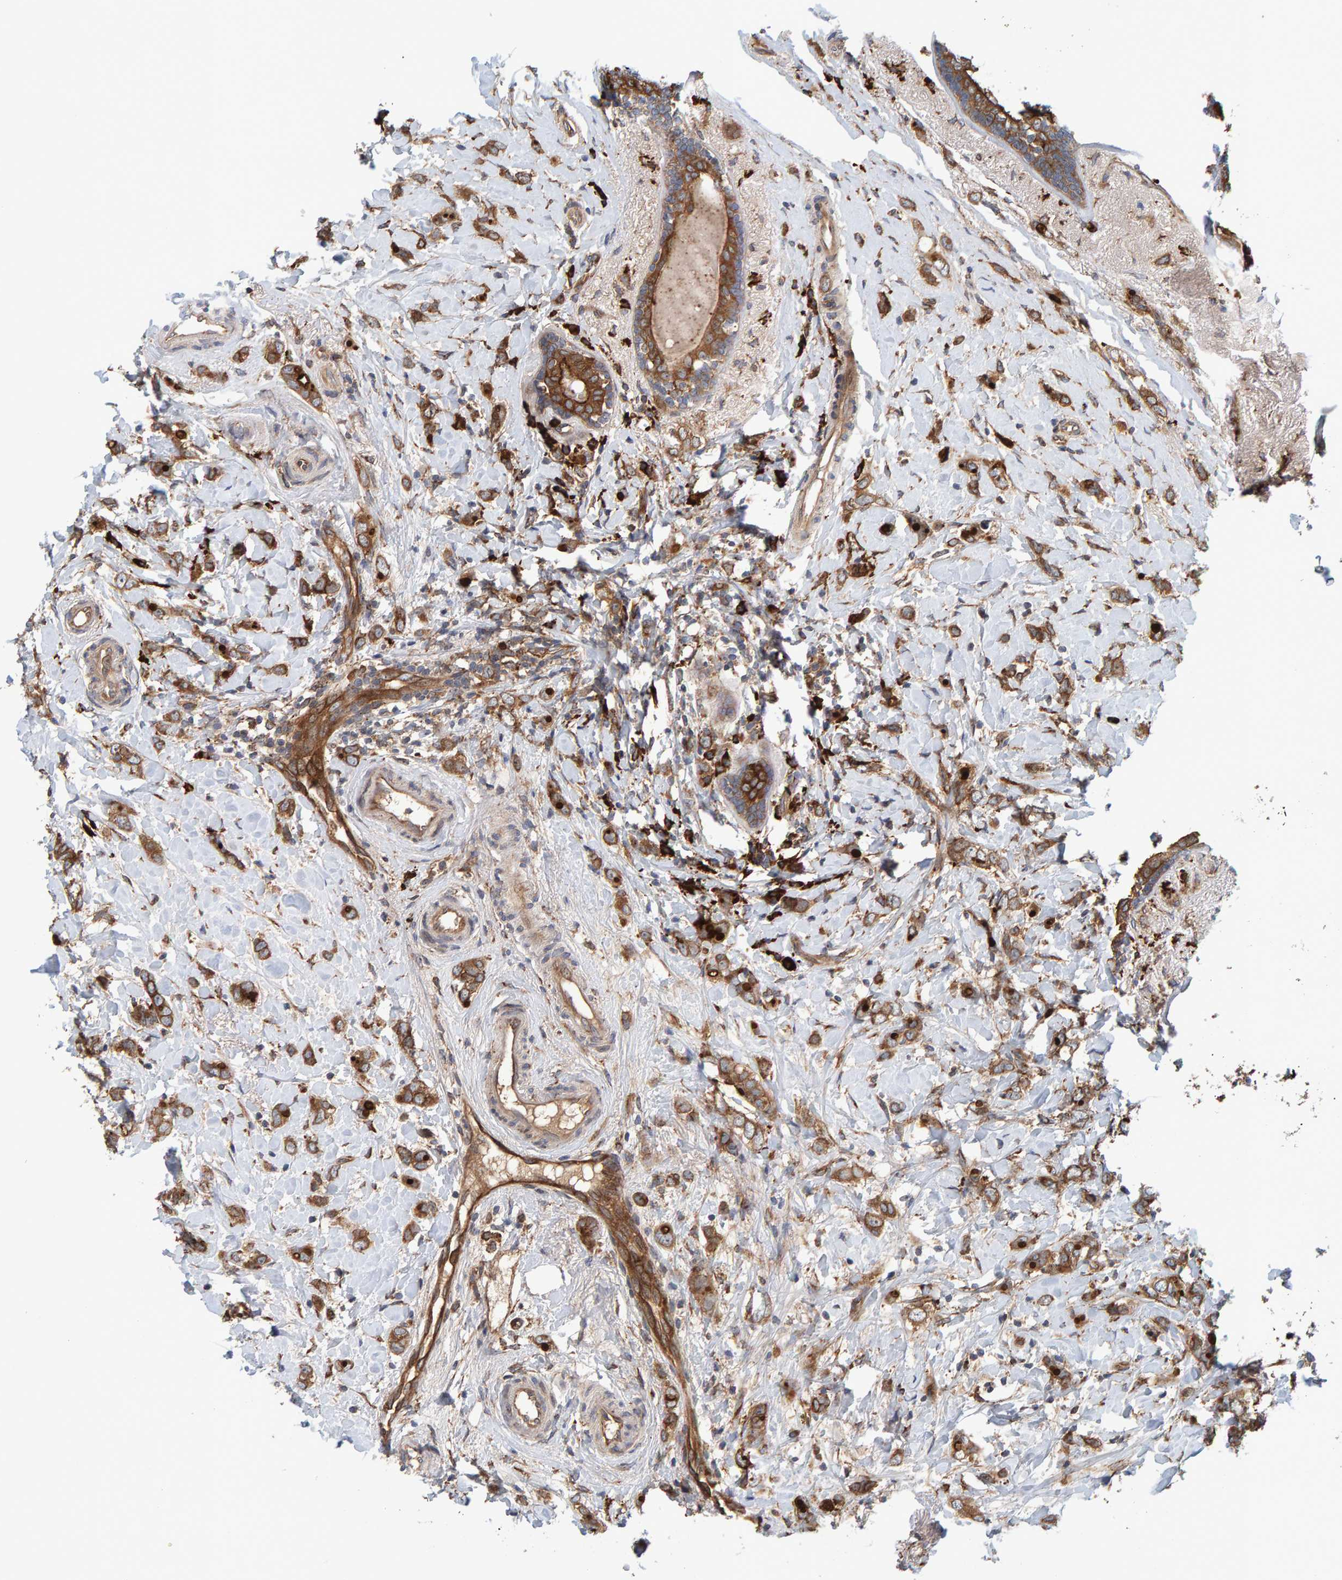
{"staining": {"intensity": "strong", "quantity": ">75%", "location": "cytoplasmic/membranous"}, "tissue": "breast cancer", "cell_type": "Tumor cells", "image_type": "cancer", "snomed": [{"axis": "morphology", "description": "Normal tissue, NOS"}, {"axis": "morphology", "description": "Lobular carcinoma"}, {"axis": "topography", "description": "Breast"}], "caption": "Immunohistochemical staining of breast cancer (lobular carcinoma) demonstrates strong cytoplasmic/membranous protein expression in approximately >75% of tumor cells.", "gene": "BAIAP2", "patient": {"sex": "female", "age": 47}}